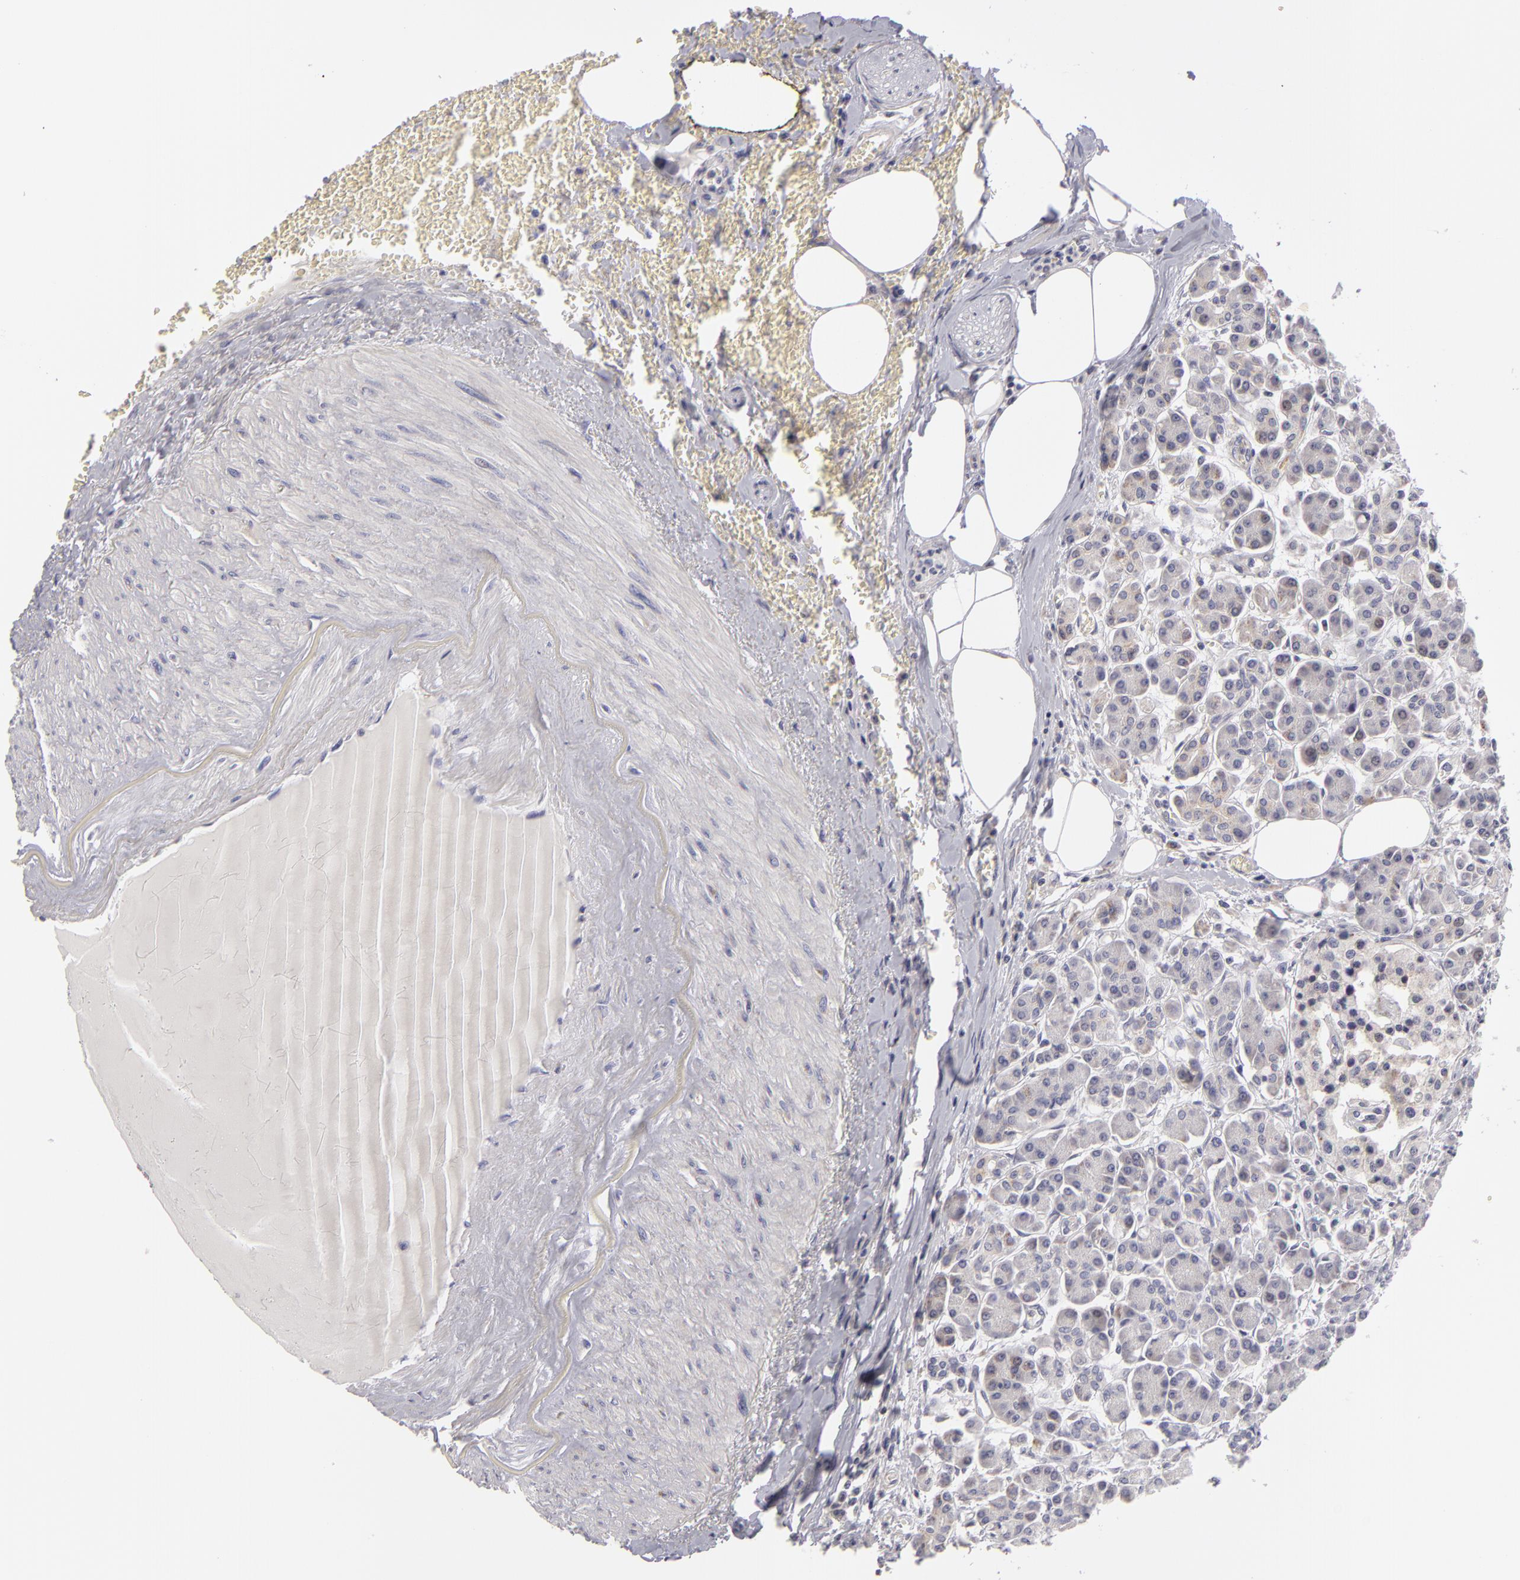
{"staining": {"intensity": "weak", "quantity": ">75%", "location": "cytoplasmic/membranous"}, "tissue": "pancreas", "cell_type": "Exocrine glandular cells", "image_type": "normal", "snomed": [{"axis": "morphology", "description": "Normal tissue, NOS"}, {"axis": "topography", "description": "Pancreas"}], "caption": "Pancreas stained with a brown dye demonstrates weak cytoplasmic/membranous positive positivity in approximately >75% of exocrine glandular cells.", "gene": "ATP2B3", "patient": {"sex": "female", "age": 73}}